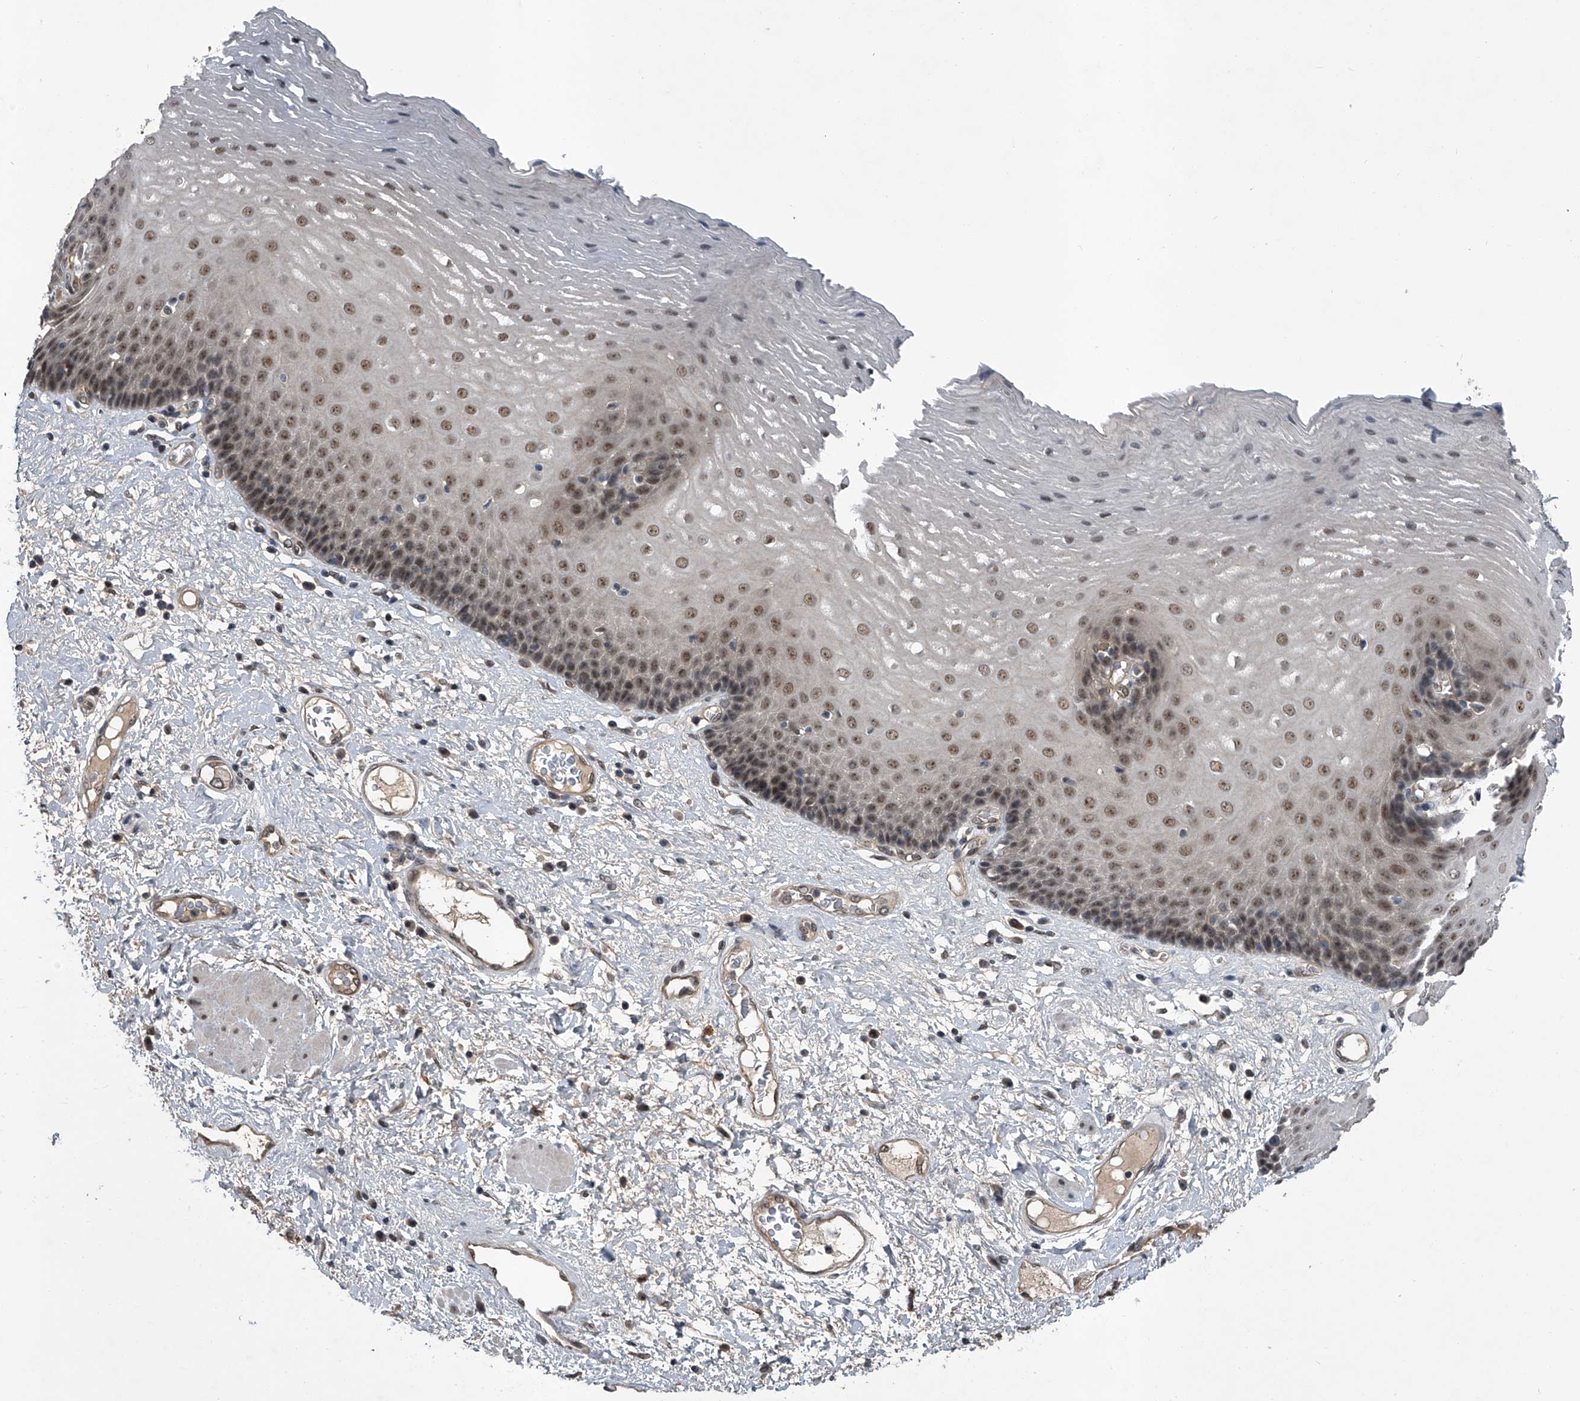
{"staining": {"intensity": "weak", "quantity": ">75%", "location": "nuclear"}, "tissue": "esophagus", "cell_type": "Squamous epithelial cells", "image_type": "normal", "snomed": [{"axis": "morphology", "description": "Normal tissue, NOS"}, {"axis": "morphology", "description": "Adenocarcinoma, NOS"}, {"axis": "topography", "description": "Esophagus"}], "caption": "A micrograph of esophagus stained for a protein demonstrates weak nuclear brown staining in squamous epithelial cells. The protein of interest is stained brown, and the nuclei are stained in blue (DAB (3,3'-diaminobenzidine) IHC with brightfield microscopy, high magnification).", "gene": "SLC12A8", "patient": {"sex": "male", "age": 62}}